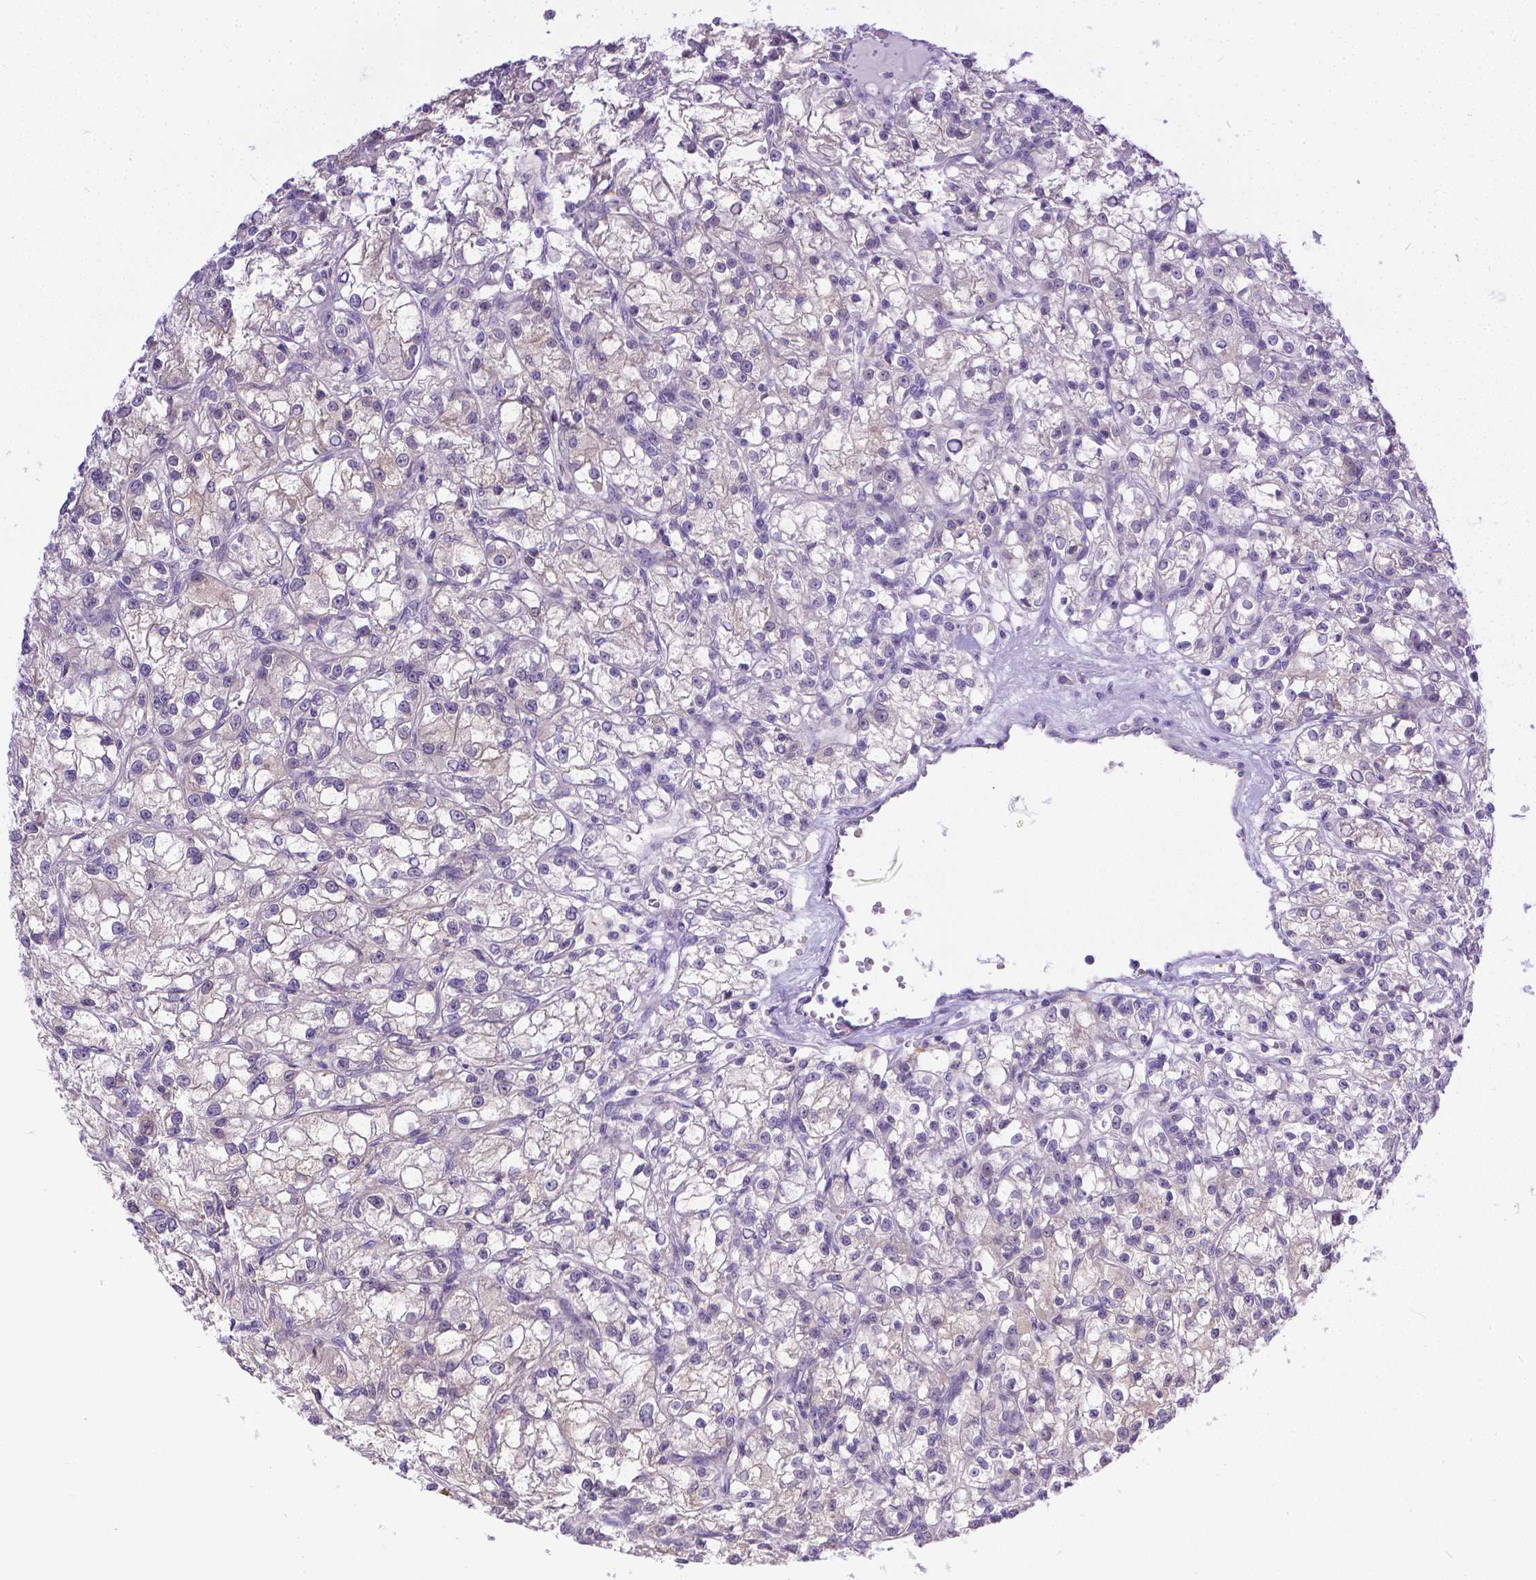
{"staining": {"intensity": "negative", "quantity": "none", "location": "none"}, "tissue": "renal cancer", "cell_type": "Tumor cells", "image_type": "cancer", "snomed": [{"axis": "morphology", "description": "Adenocarcinoma, NOS"}, {"axis": "topography", "description": "Kidney"}], "caption": "High magnification brightfield microscopy of adenocarcinoma (renal) stained with DAB (brown) and counterstained with hematoxylin (blue): tumor cells show no significant expression.", "gene": "TTLL6", "patient": {"sex": "female", "age": 59}}